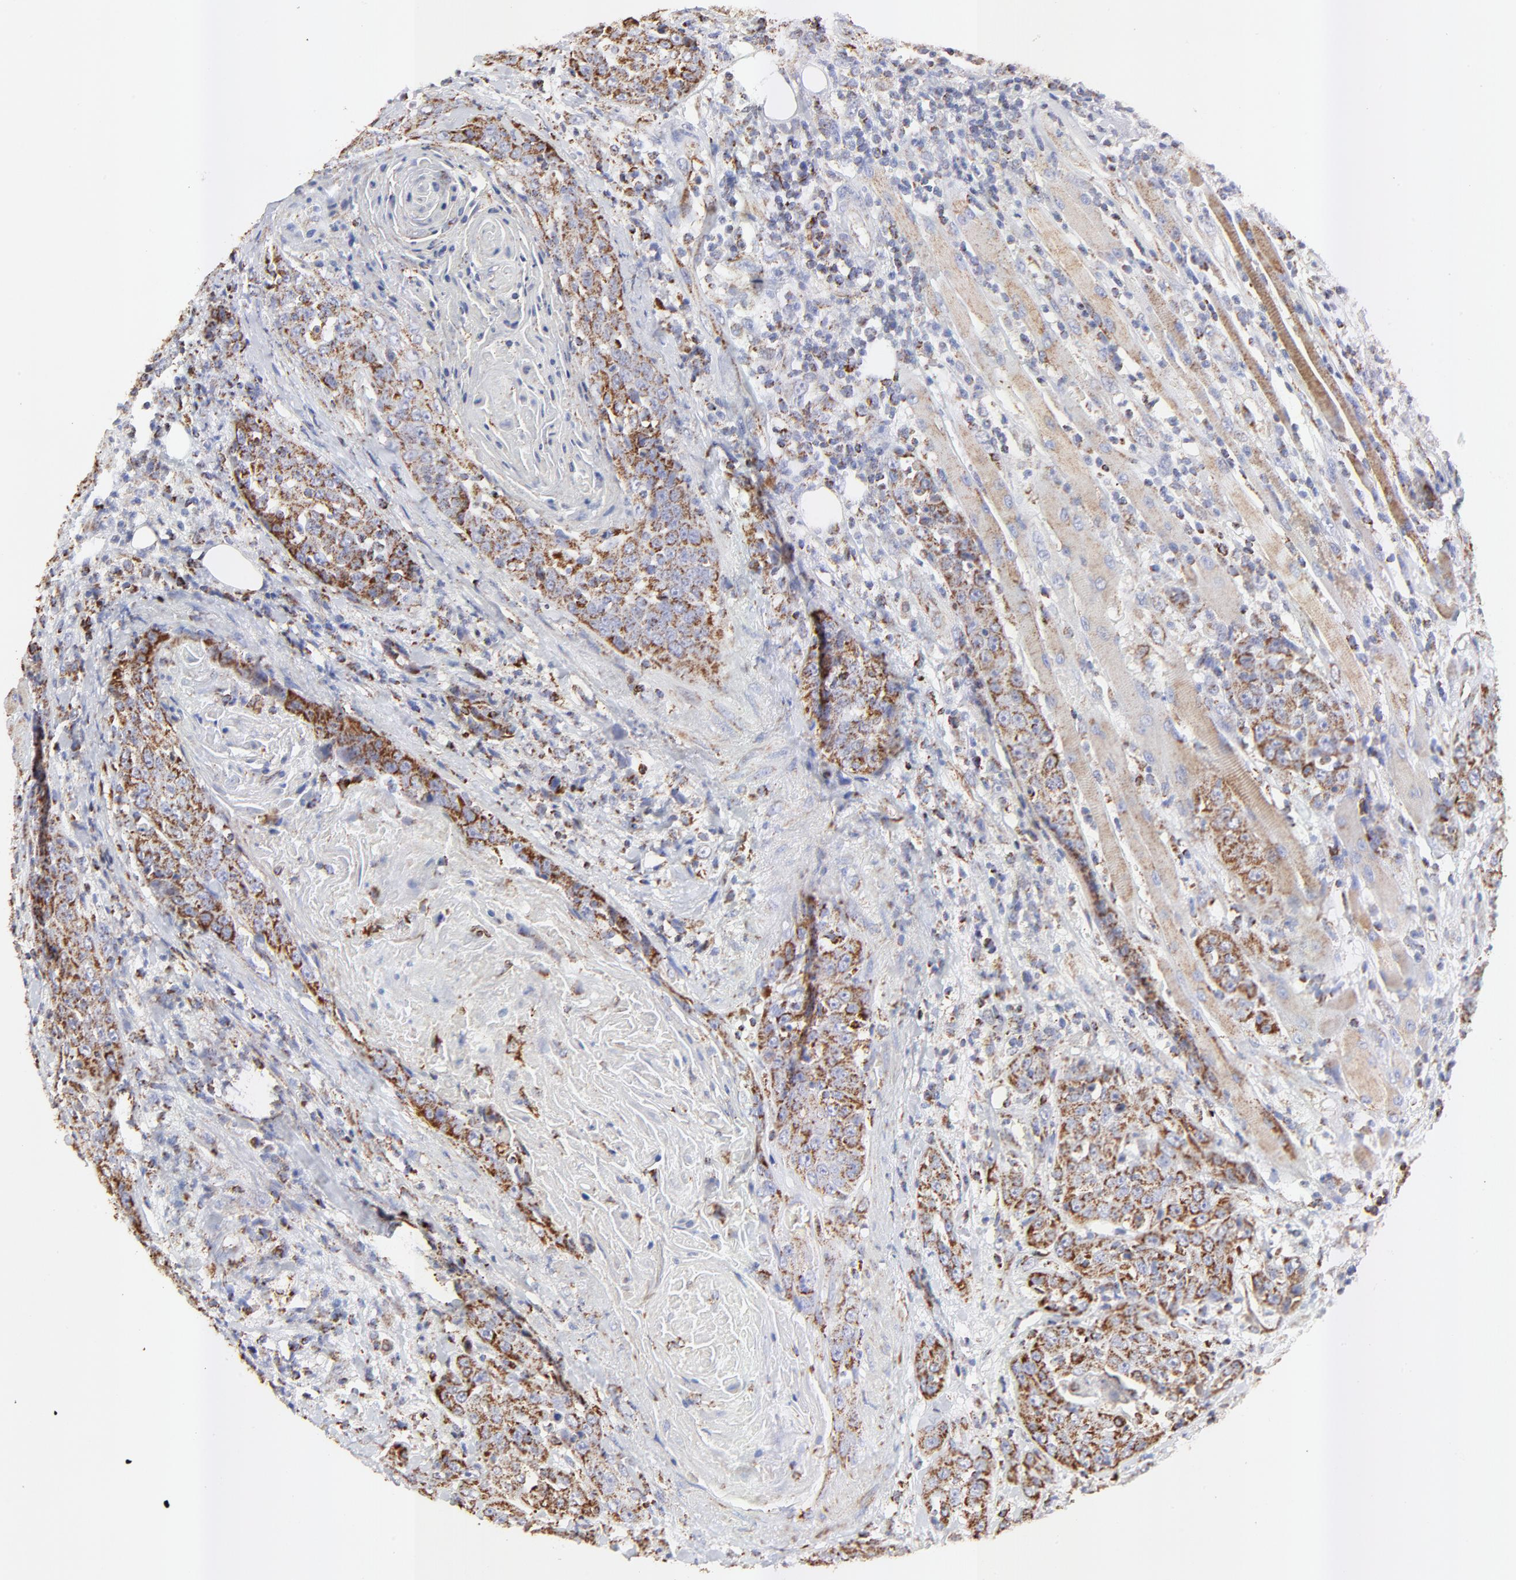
{"staining": {"intensity": "moderate", "quantity": ">75%", "location": "cytoplasmic/membranous"}, "tissue": "head and neck cancer", "cell_type": "Tumor cells", "image_type": "cancer", "snomed": [{"axis": "morphology", "description": "Squamous cell carcinoma, NOS"}, {"axis": "topography", "description": "Head-Neck"}], "caption": "Brown immunohistochemical staining in head and neck squamous cell carcinoma reveals moderate cytoplasmic/membranous expression in approximately >75% of tumor cells.", "gene": "COX4I1", "patient": {"sex": "female", "age": 84}}